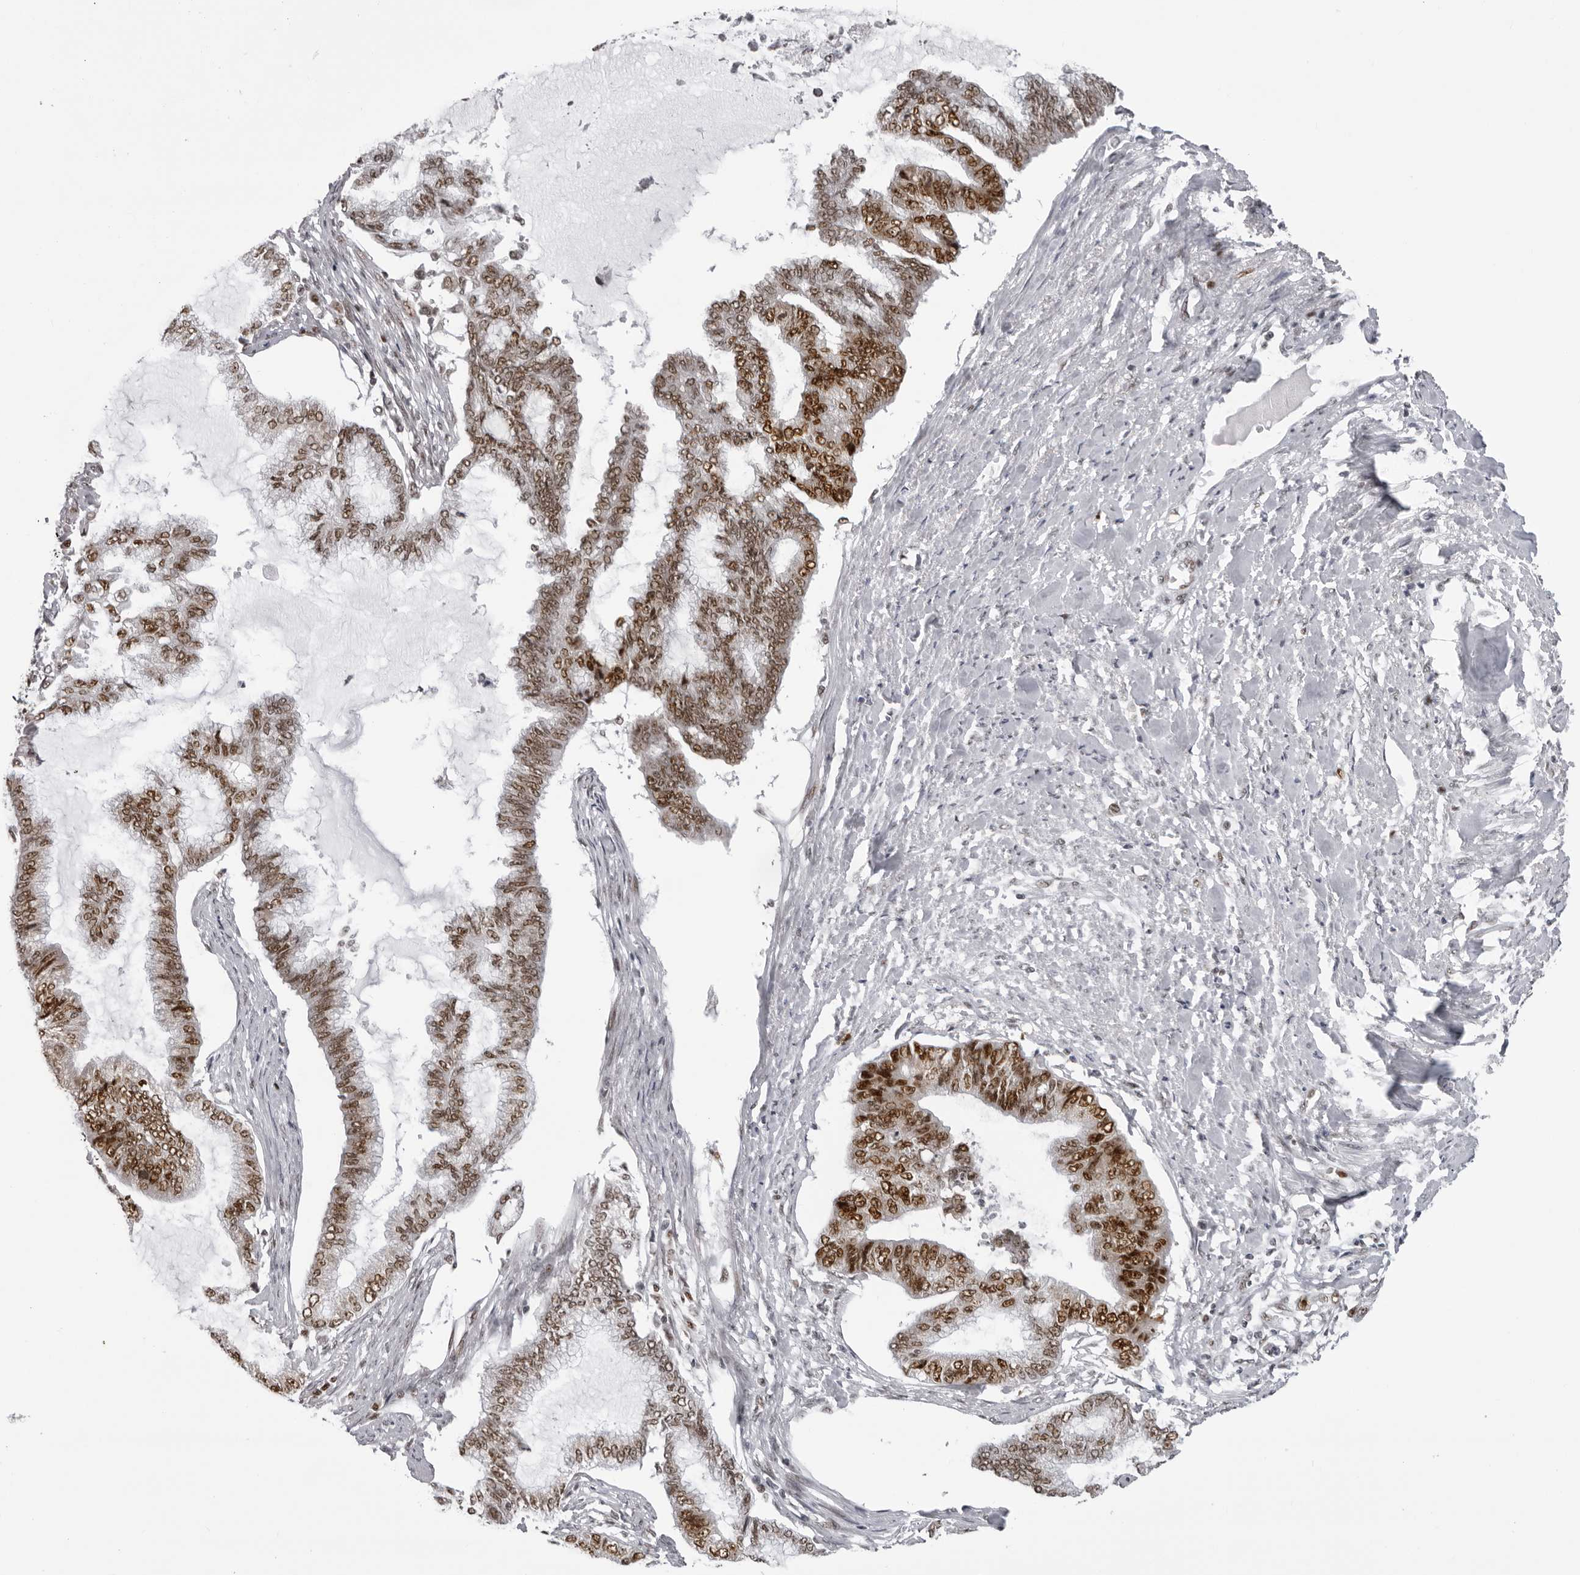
{"staining": {"intensity": "strong", "quantity": ">75%", "location": "nuclear"}, "tissue": "endometrial cancer", "cell_type": "Tumor cells", "image_type": "cancer", "snomed": [{"axis": "morphology", "description": "Adenocarcinoma, NOS"}, {"axis": "topography", "description": "Endometrium"}], "caption": "The micrograph exhibits a brown stain indicating the presence of a protein in the nuclear of tumor cells in adenocarcinoma (endometrial). Using DAB (brown) and hematoxylin (blue) stains, captured at high magnification using brightfield microscopy.", "gene": "HEXIM2", "patient": {"sex": "female", "age": 86}}